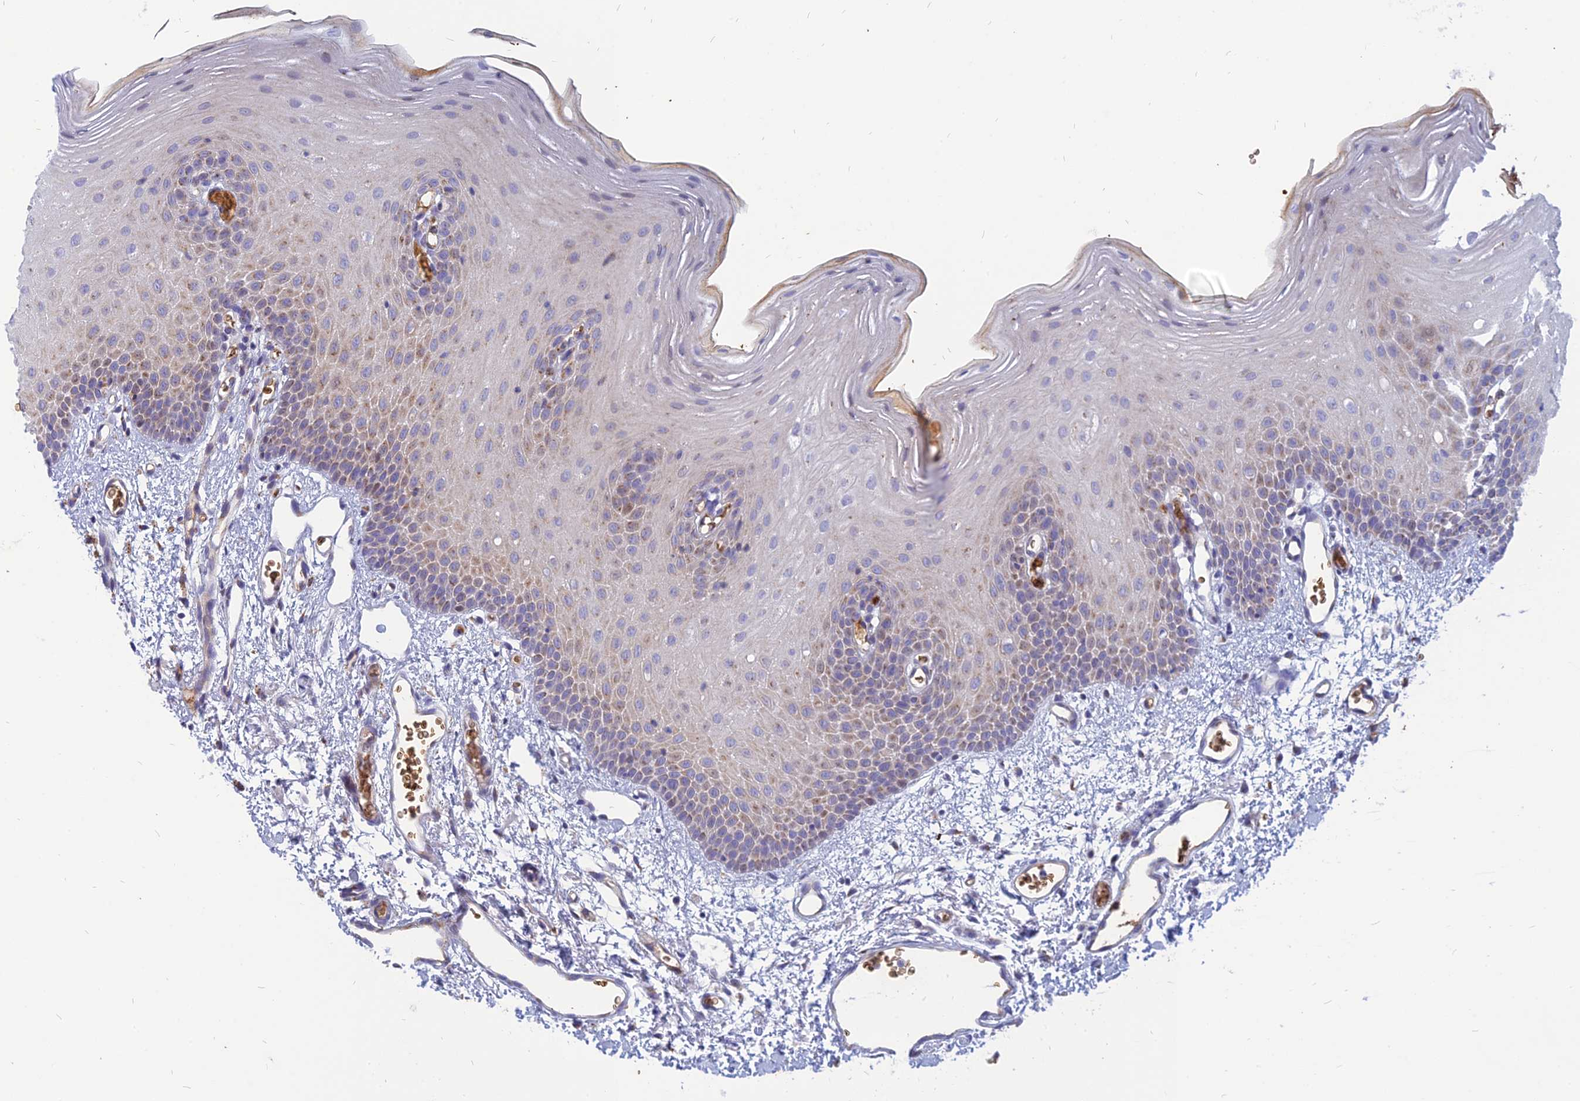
{"staining": {"intensity": "weak", "quantity": "<25%", "location": "cytoplasmic/membranous"}, "tissue": "oral mucosa", "cell_type": "Squamous epithelial cells", "image_type": "normal", "snomed": [{"axis": "morphology", "description": "Normal tissue, NOS"}, {"axis": "topography", "description": "Oral tissue"}], "caption": "Immunohistochemistry (IHC) photomicrograph of unremarkable oral mucosa: oral mucosa stained with DAB (3,3'-diaminobenzidine) shows no significant protein positivity in squamous epithelial cells.", "gene": "HHAT", "patient": {"sex": "female", "age": 70}}